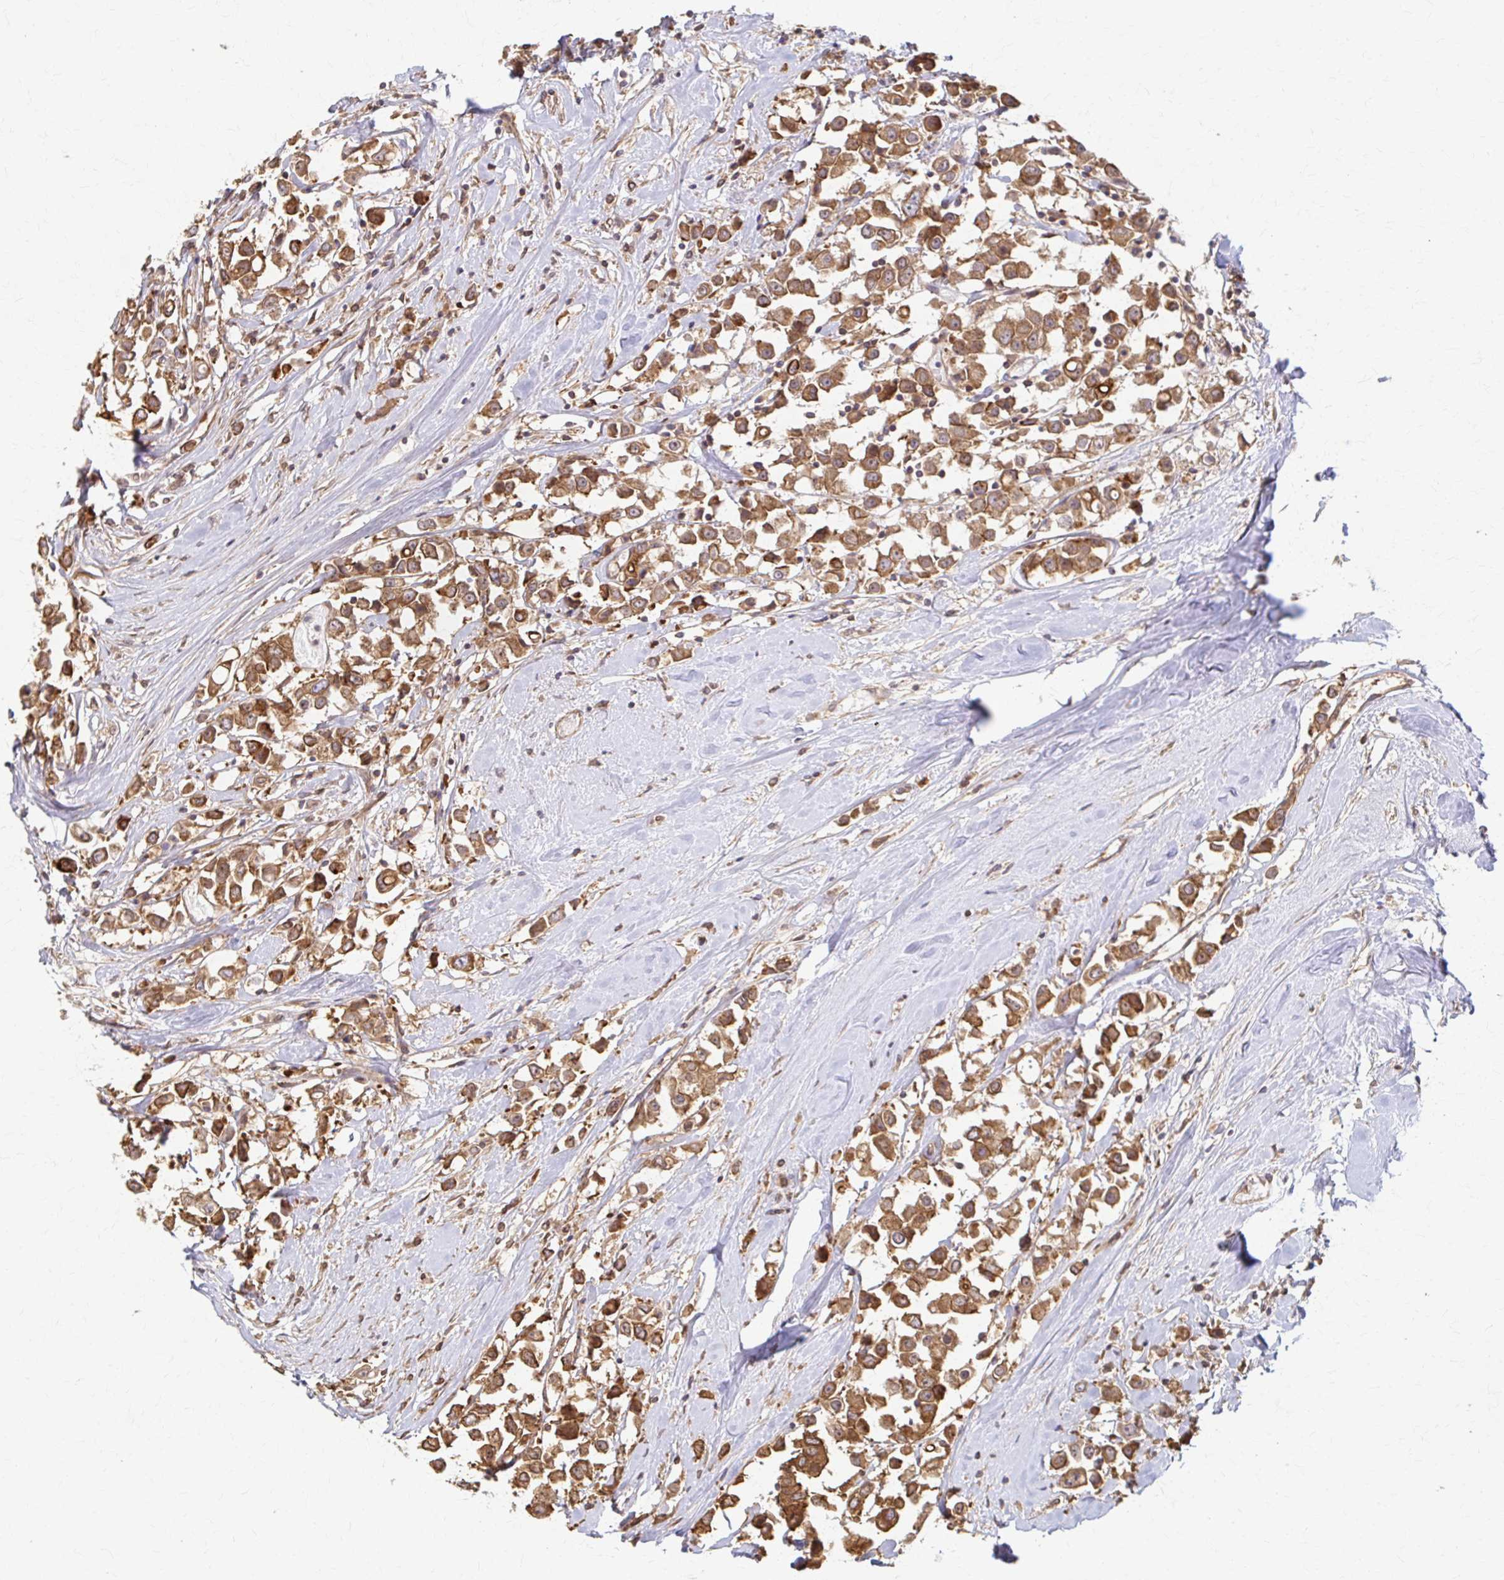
{"staining": {"intensity": "strong", "quantity": ">75%", "location": "cytoplasmic/membranous"}, "tissue": "breast cancer", "cell_type": "Tumor cells", "image_type": "cancer", "snomed": [{"axis": "morphology", "description": "Duct carcinoma"}, {"axis": "topography", "description": "Breast"}], "caption": "Breast cancer (invasive ductal carcinoma) stained with a protein marker displays strong staining in tumor cells.", "gene": "ARHGAP35", "patient": {"sex": "female", "age": 61}}